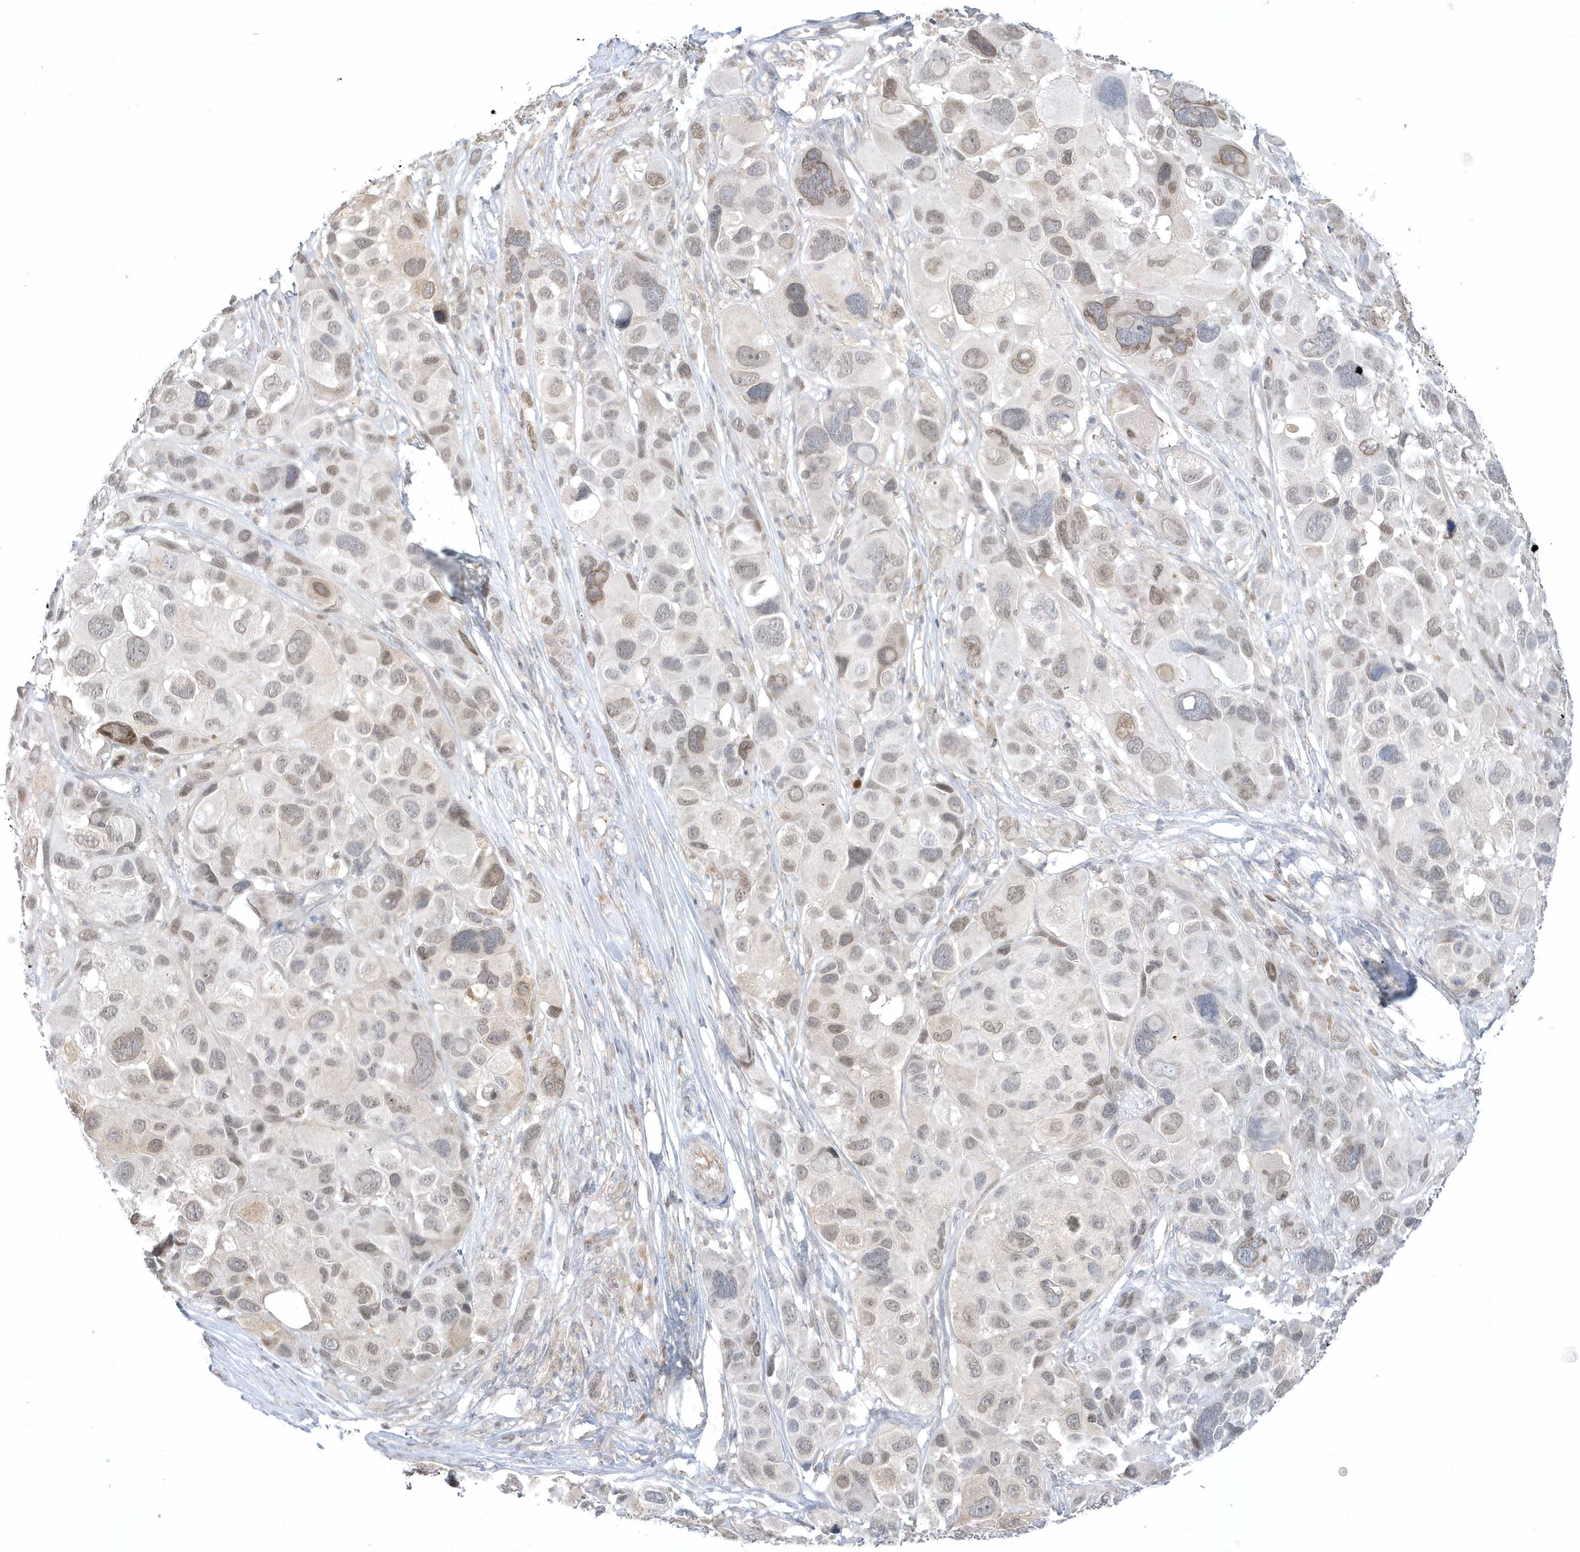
{"staining": {"intensity": "weak", "quantity": ">75%", "location": "nuclear"}, "tissue": "melanoma", "cell_type": "Tumor cells", "image_type": "cancer", "snomed": [{"axis": "morphology", "description": "Malignant melanoma, NOS"}, {"axis": "topography", "description": "Skin of trunk"}], "caption": "A micrograph of human malignant melanoma stained for a protein exhibits weak nuclear brown staining in tumor cells. Immunohistochemistry (ihc) stains the protein of interest in brown and the nuclei are stained blue.", "gene": "ZC3H12D", "patient": {"sex": "male", "age": 71}}